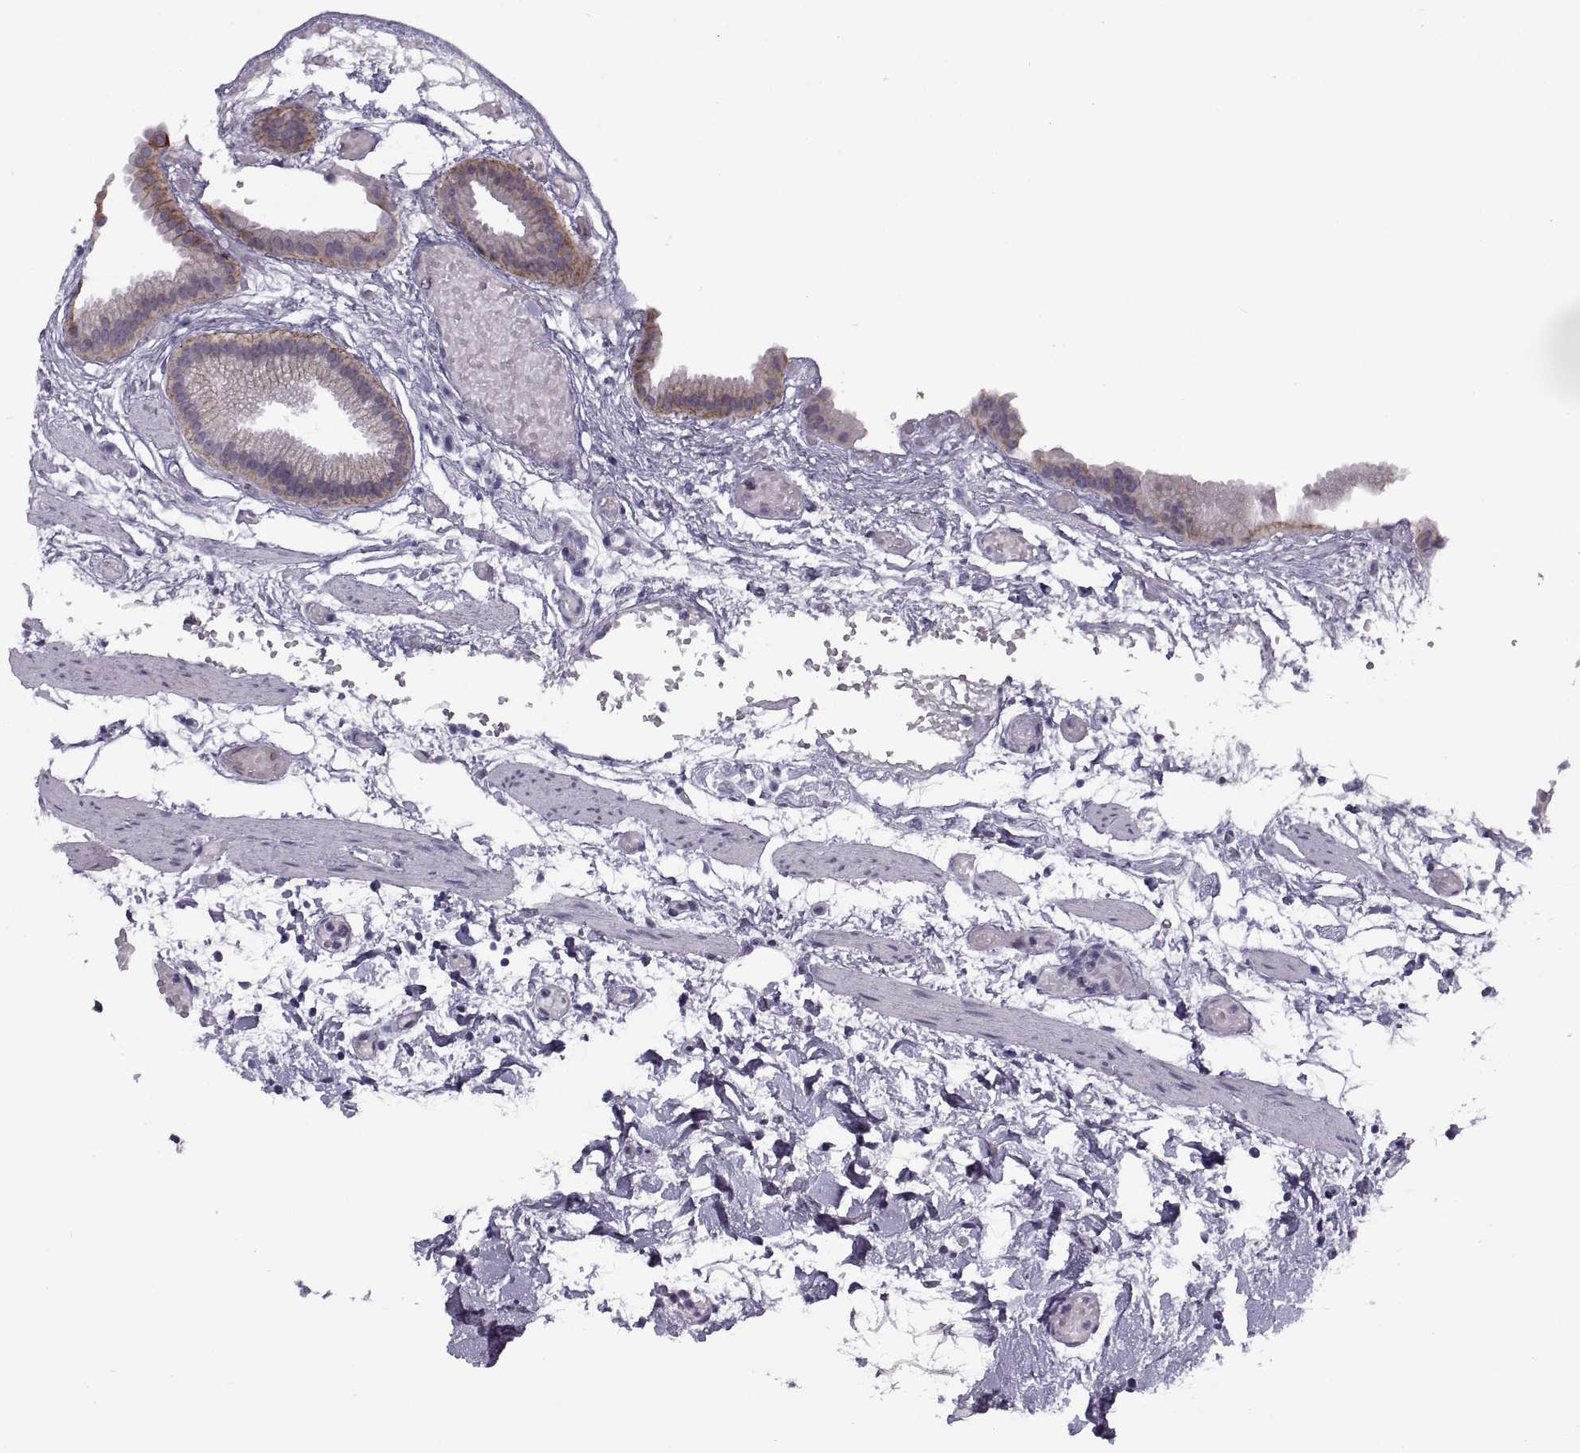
{"staining": {"intensity": "moderate", "quantity": "<25%", "location": "cytoplasmic/membranous"}, "tissue": "gallbladder", "cell_type": "Glandular cells", "image_type": "normal", "snomed": [{"axis": "morphology", "description": "Normal tissue, NOS"}, {"axis": "topography", "description": "Gallbladder"}], "caption": "Immunohistochemistry (IHC) (DAB (3,3'-diaminobenzidine)) staining of unremarkable human gallbladder demonstrates moderate cytoplasmic/membranous protein positivity in about <25% of glandular cells.", "gene": "TBC1D3B", "patient": {"sex": "female", "age": 45}}